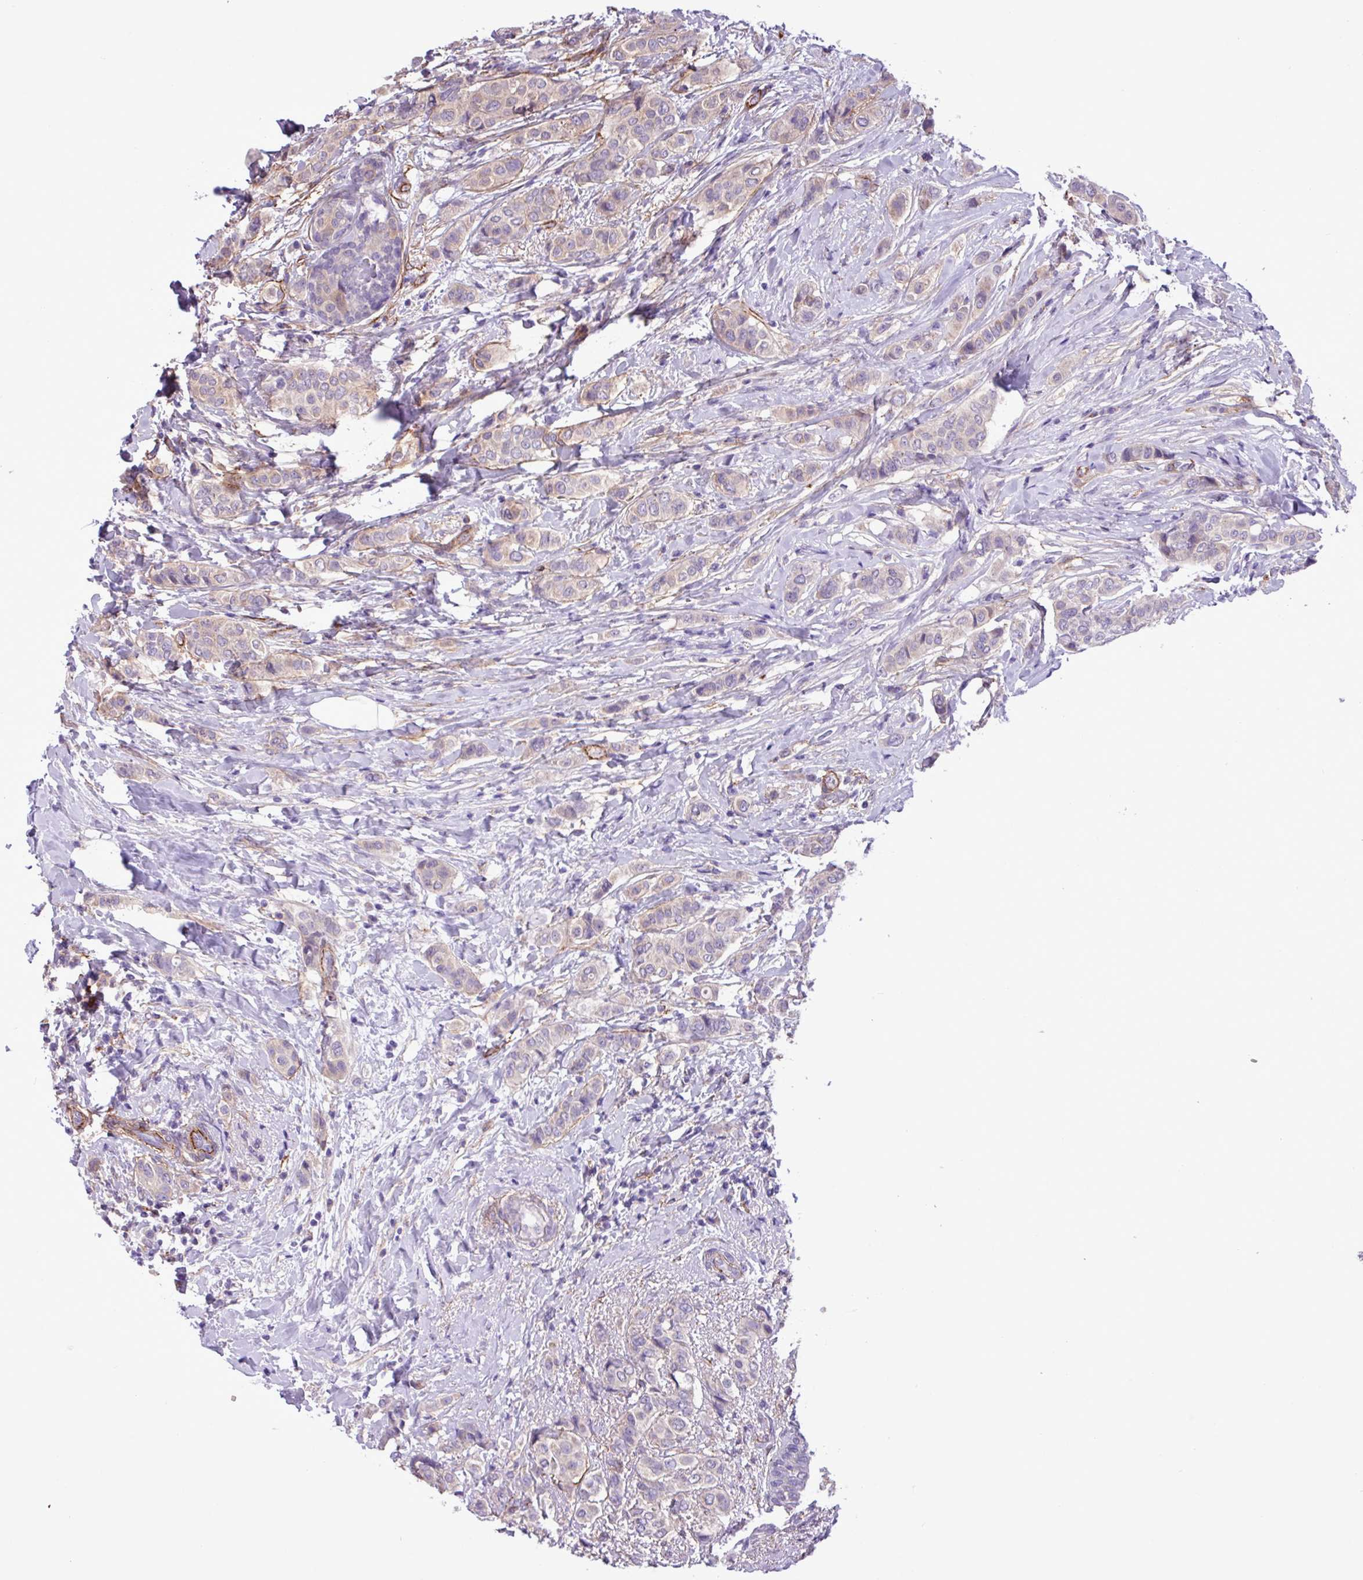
{"staining": {"intensity": "weak", "quantity": "<25%", "location": "cytoplasmic/membranous"}, "tissue": "breast cancer", "cell_type": "Tumor cells", "image_type": "cancer", "snomed": [{"axis": "morphology", "description": "Lobular carcinoma"}, {"axis": "topography", "description": "Breast"}], "caption": "Image shows no significant protein staining in tumor cells of lobular carcinoma (breast).", "gene": "CD248", "patient": {"sex": "female", "age": 51}}